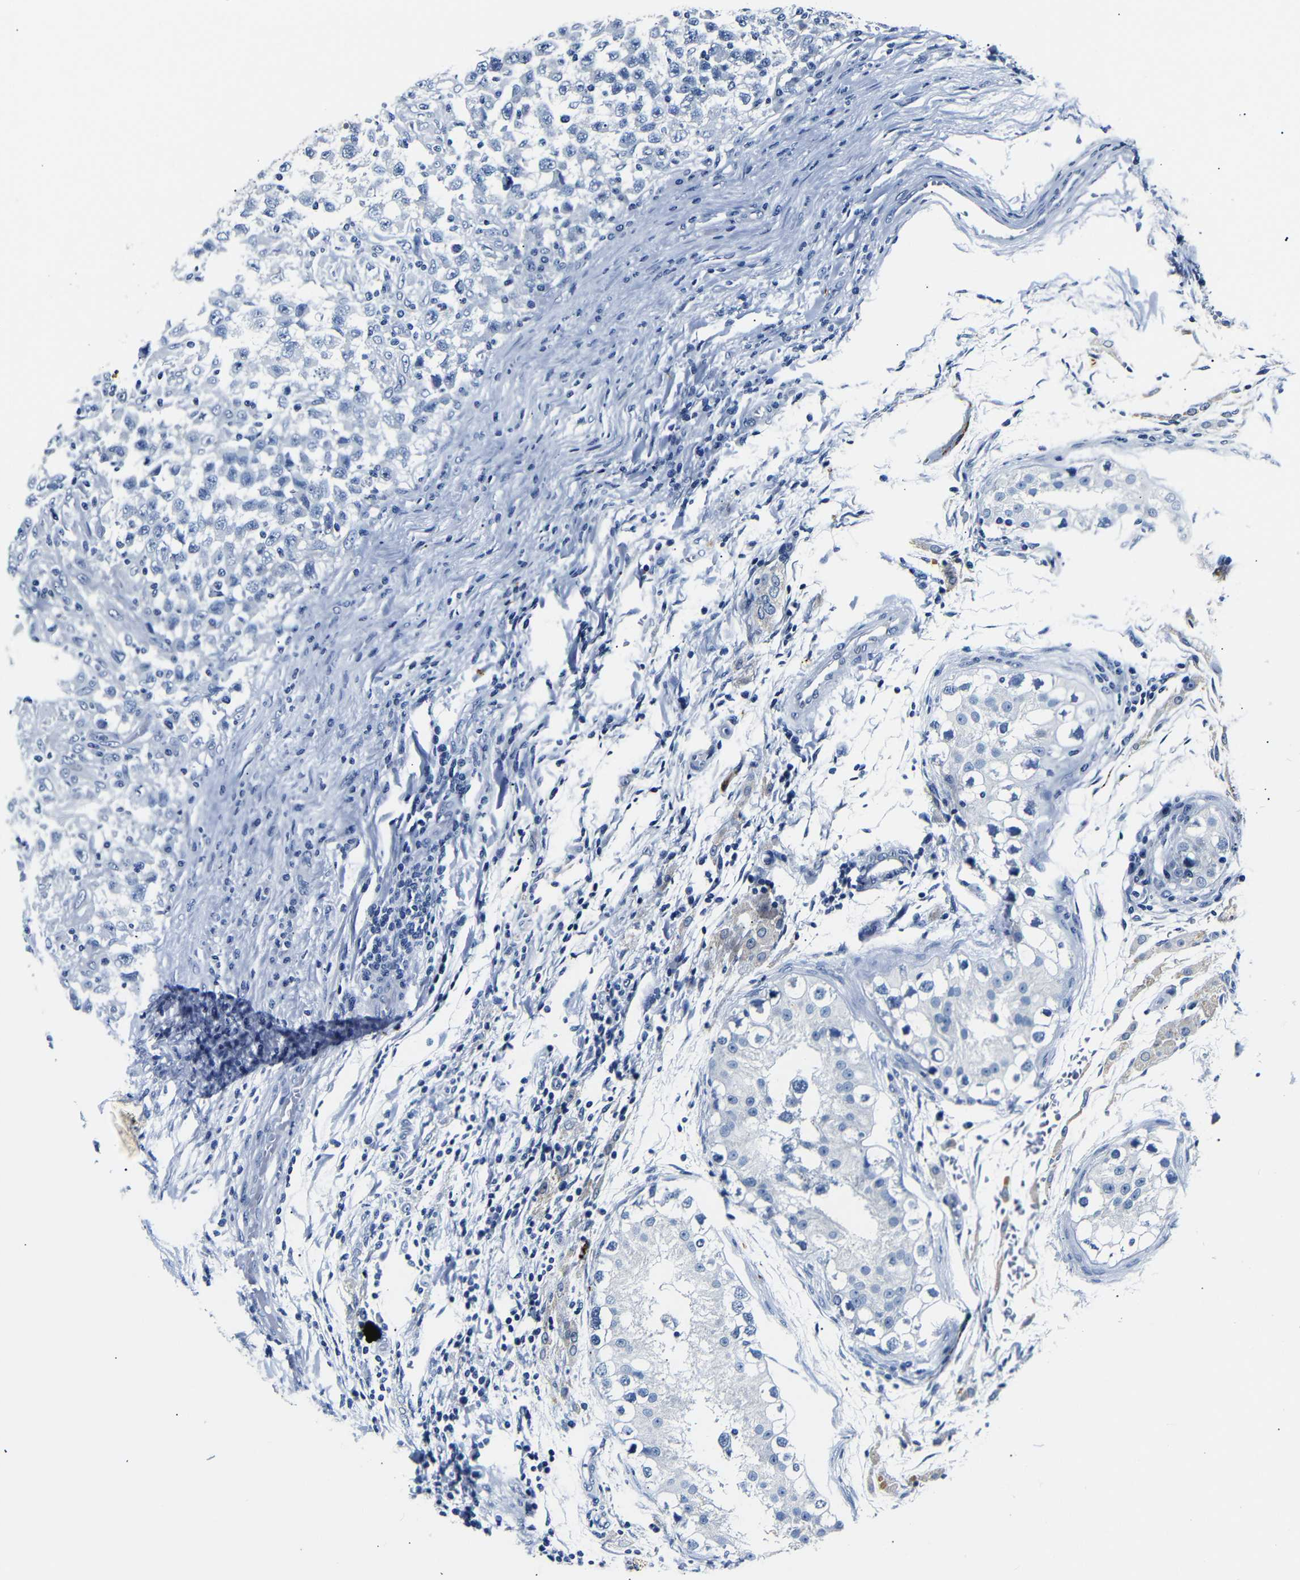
{"staining": {"intensity": "negative", "quantity": "none", "location": "none"}, "tissue": "testis cancer", "cell_type": "Tumor cells", "image_type": "cancer", "snomed": [{"axis": "morphology", "description": "Carcinoma, Embryonal, NOS"}, {"axis": "topography", "description": "Testis"}], "caption": "This photomicrograph is of embryonal carcinoma (testis) stained with IHC to label a protein in brown with the nuclei are counter-stained blue. There is no staining in tumor cells.", "gene": "GAP43", "patient": {"sex": "male", "age": 21}}